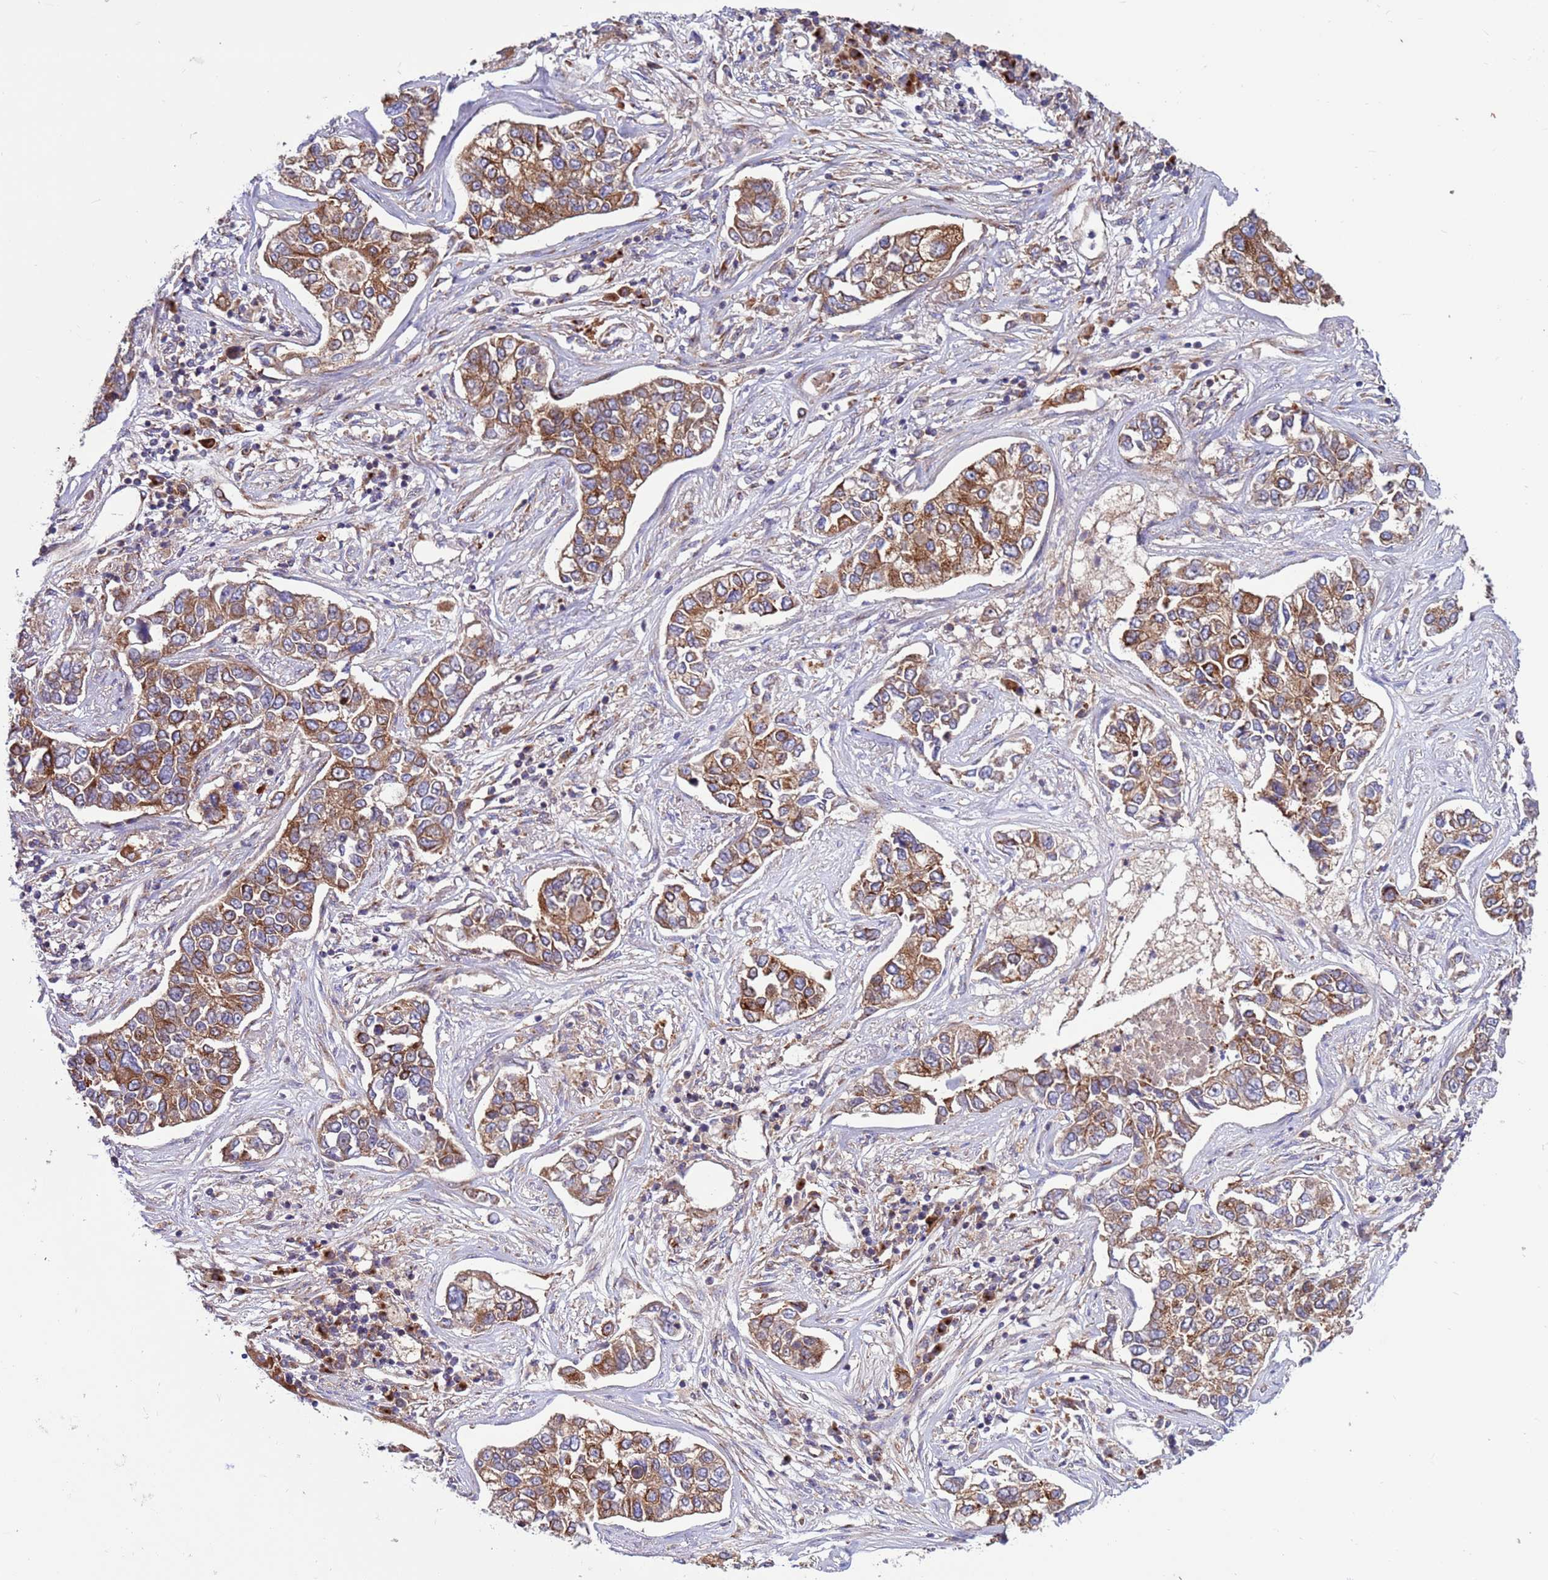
{"staining": {"intensity": "moderate", "quantity": ">75%", "location": "cytoplasmic/membranous"}, "tissue": "lung cancer", "cell_type": "Tumor cells", "image_type": "cancer", "snomed": [{"axis": "morphology", "description": "Adenocarcinoma, NOS"}, {"axis": "topography", "description": "Lung"}], "caption": "The histopathology image exhibits immunohistochemical staining of lung cancer (adenocarcinoma). There is moderate cytoplasmic/membranous expression is appreciated in approximately >75% of tumor cells.", "gene": "ZC3HAV1", "patient": {"sex": "male", "age": 49}}